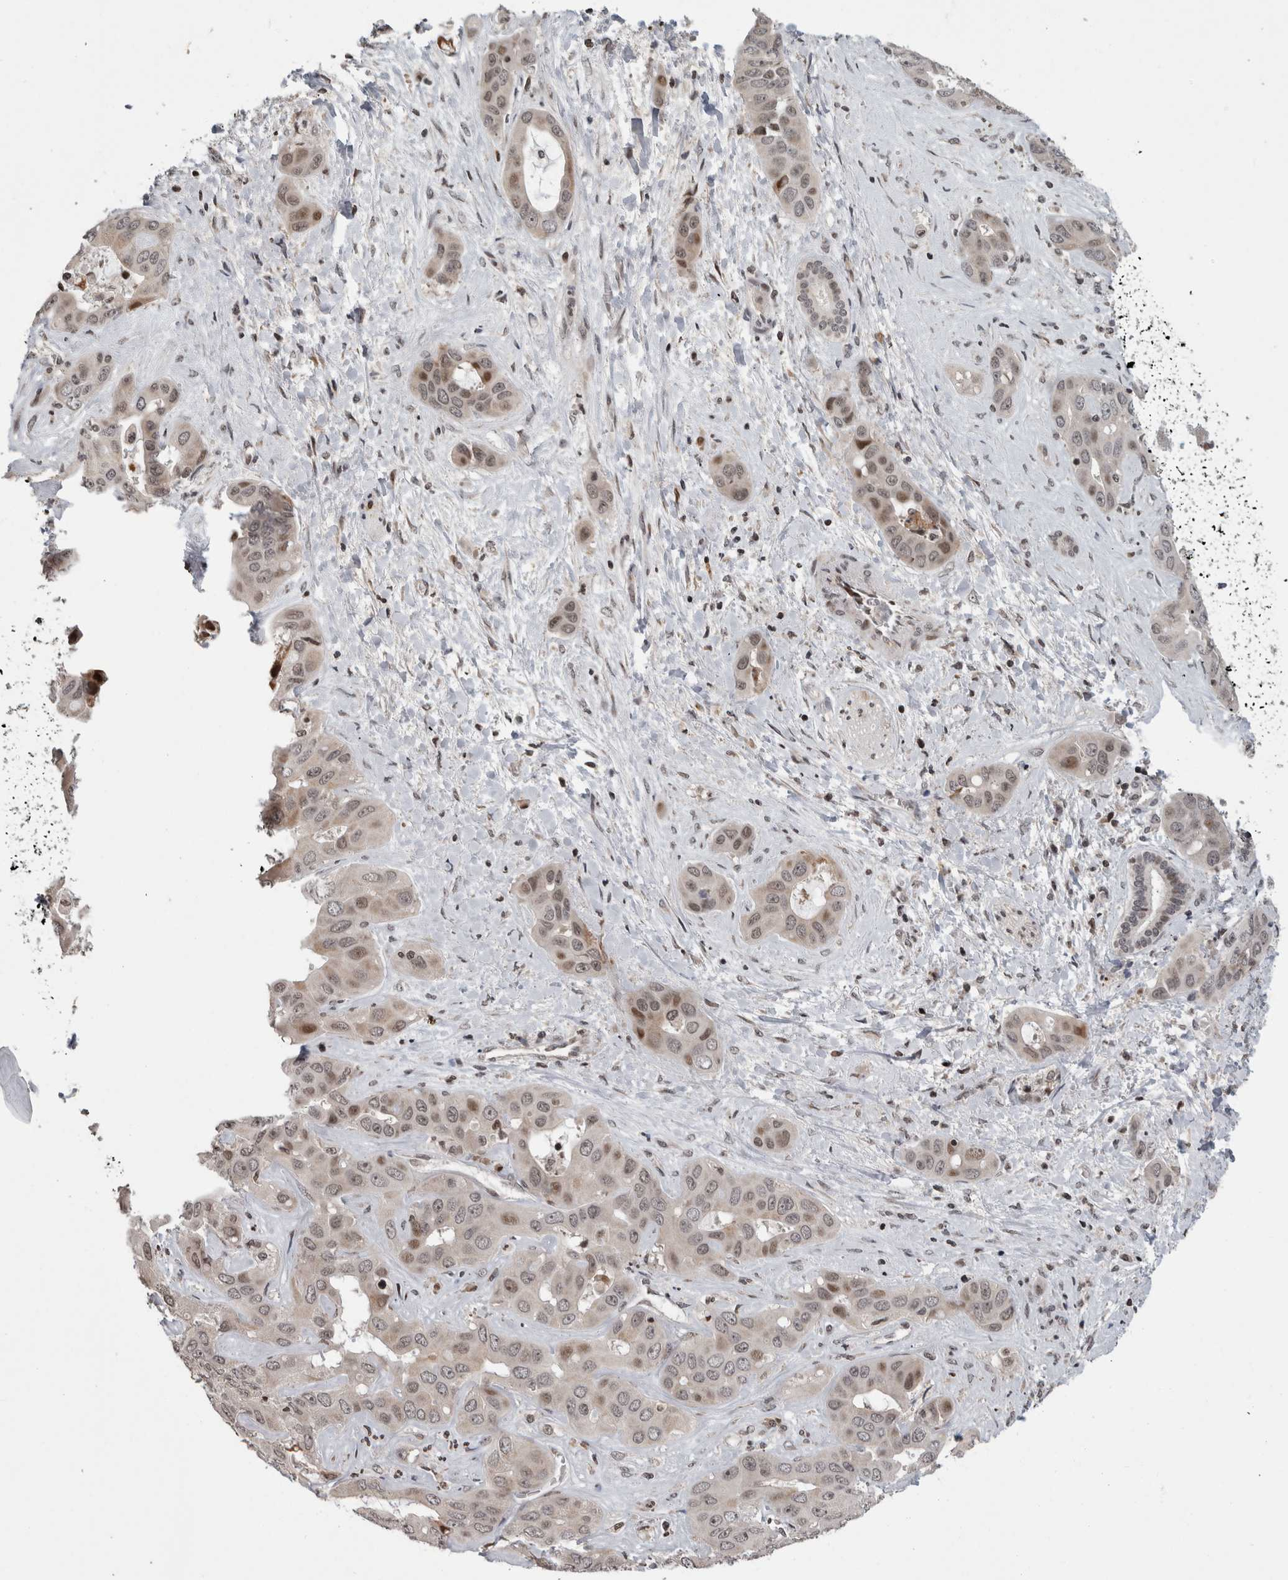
{"staining": {"intensity": "moderate", "quantity": "<25%", "location": "cytoplasmic/membranous,nuclear"}, "tissue": "liver cancer", "cell_type": "Tumor cells", "image_type": "cancer", "snomed": [{"axis": "morphology", "description": "Cholangiocarcinoma"}, {"axis": "topography", "description": "Liver"}], "caption": "Protein expression analysis of liver cancer exhibits moderate cytoplasmic/membranous and nuclear staining in about <25% of tumor cells.", "gene": "ZBTB11", "patient": {"sex": "female", "age": 52}}